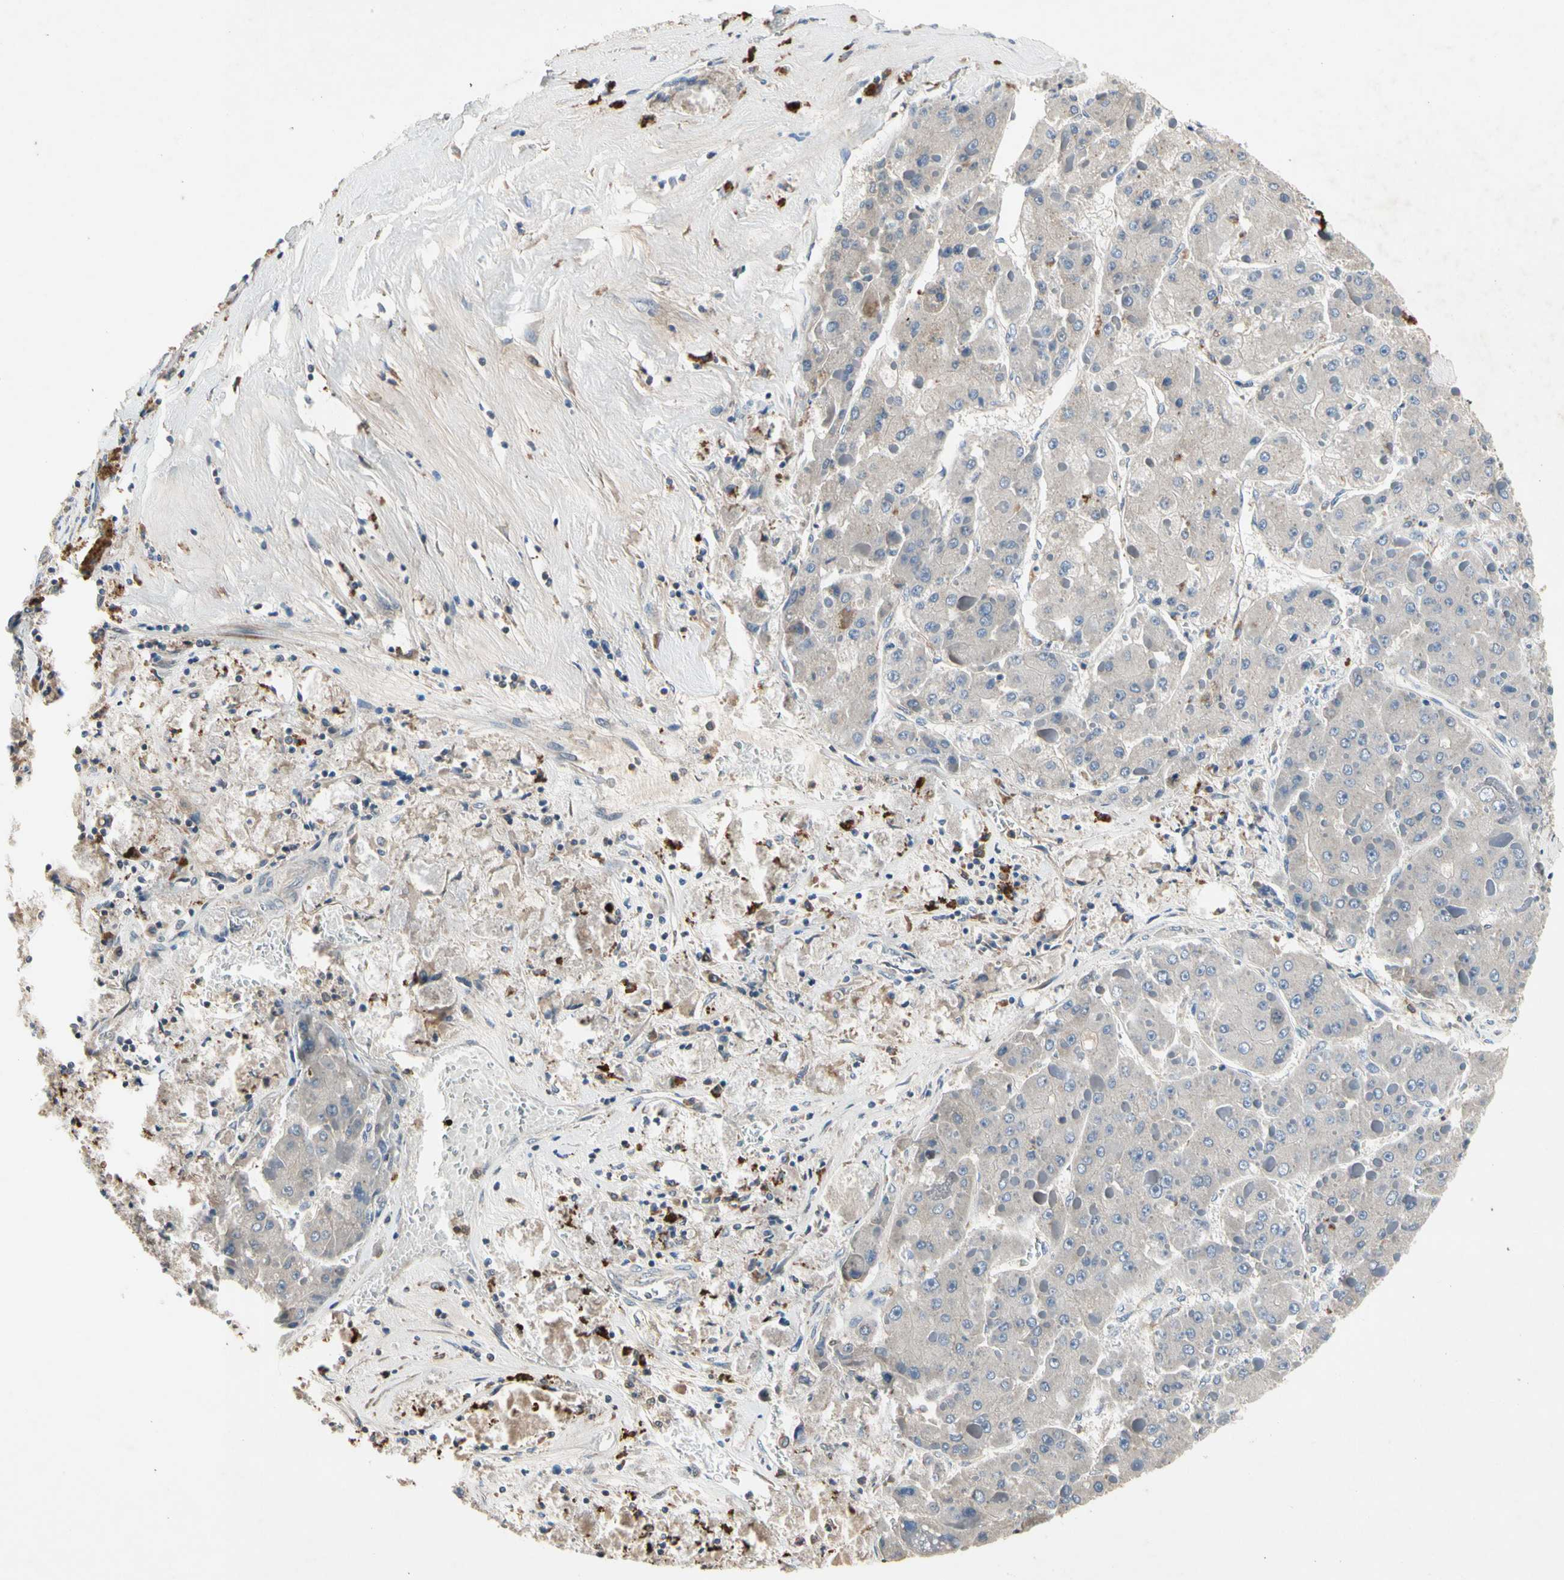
{"staining": {"intensity": "negative", "quantity": "none", "location": "none"}, "tissue": "liver cancer", "cell_type": "Tumor cells", "image_type": "cancer", "snomed": [{"axis": "morphology", "description": "Carcinoma, Hepatocellular, NOS"}, {"axis": "topography", "description": "Liver"}], "caption": "A histopathology image of human liver cancer (hepatocellular carcinoma) is negative for staining in tumor cells.", "gene": "CRTAC1", "patient": {"sex": "female", "age": 73}}